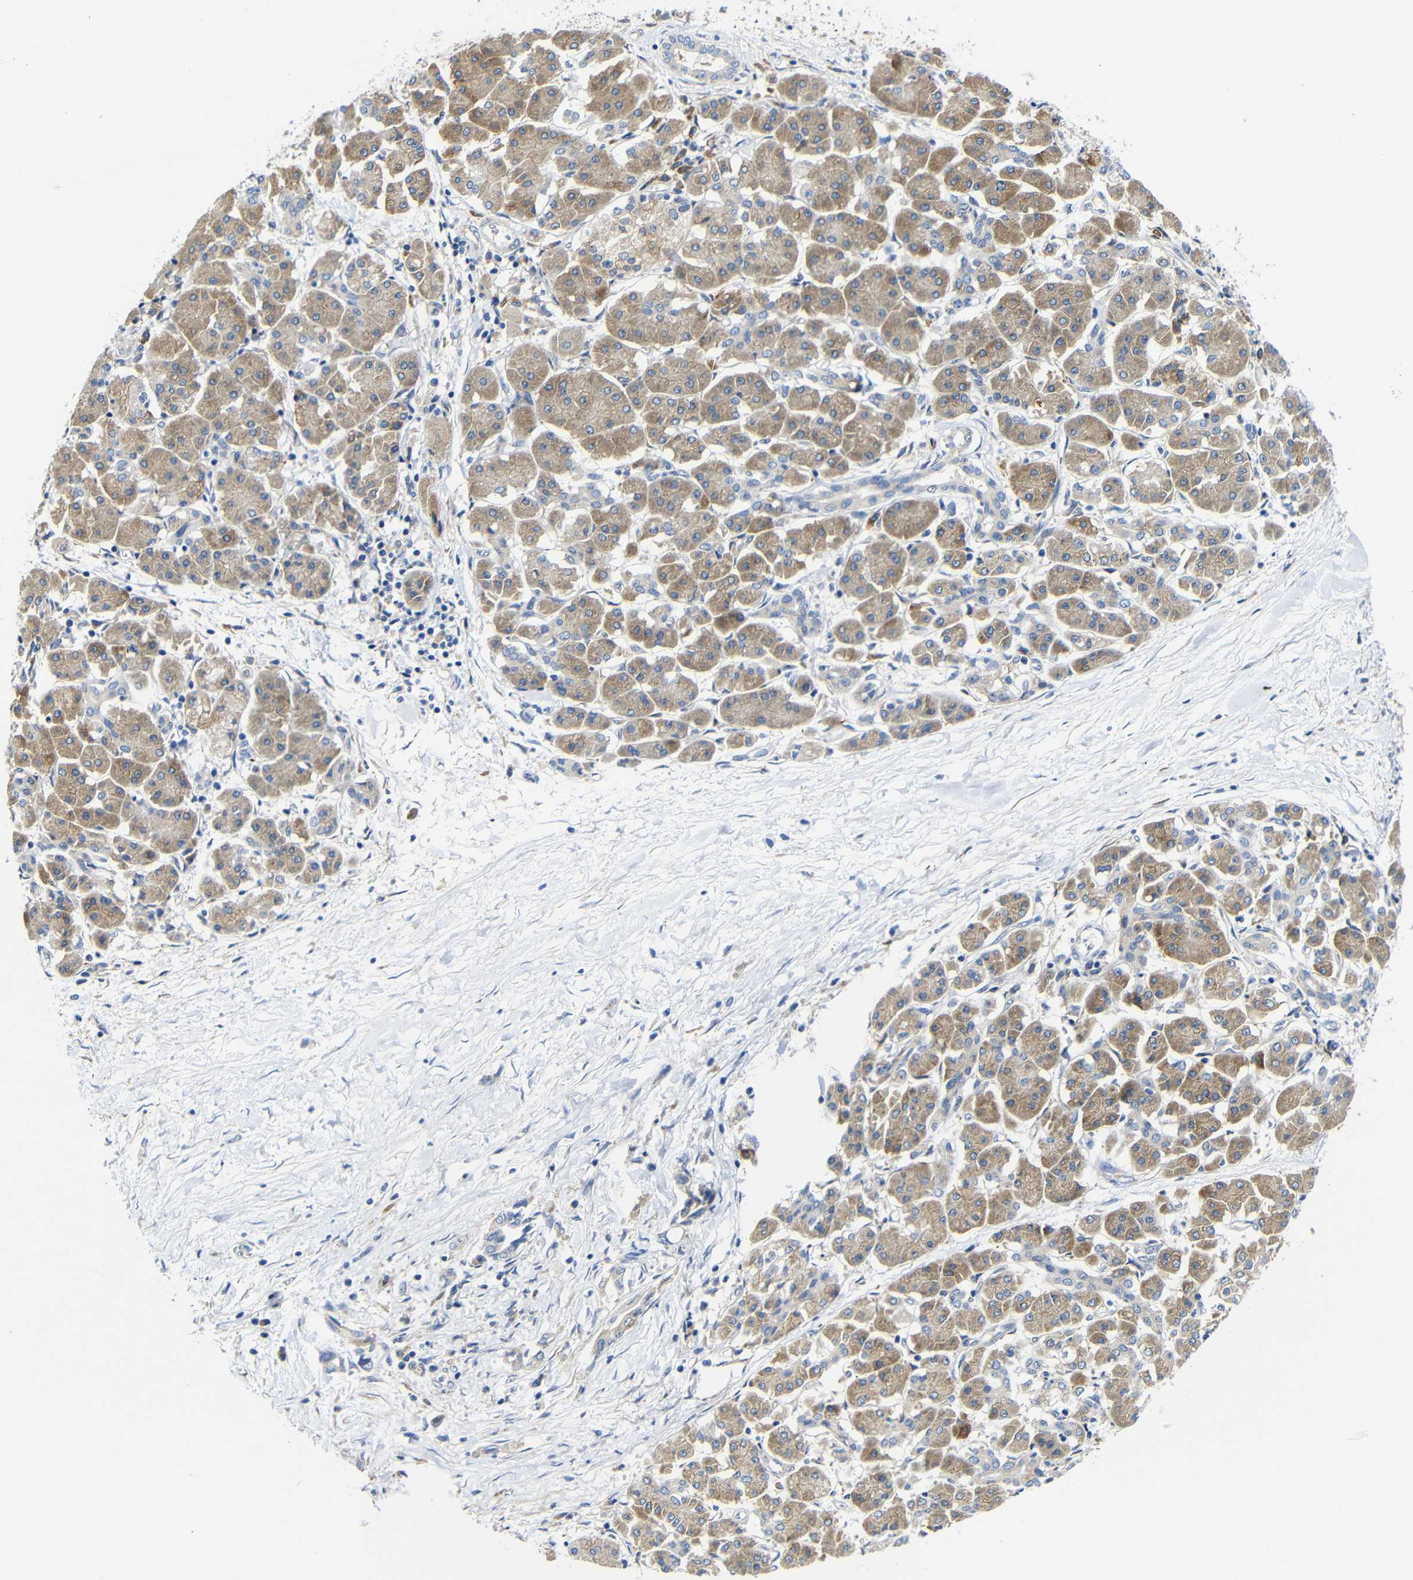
{"staining": {"intensity": "moderate", "quantity": "25%-75%", "location": "cytoplasmic/membranous"}, "tissue": "pancreatic cancer", "cell_type": "Tumor cells", "image_type": "cancer", "snomed": [{"axis": "morphology", "description": "Adenocarcinoma, NOS"}, {"axis": "topography", "description": "Pancreas"}], "caption": "The micrograph displays staining of pancreatic cancer, revealing moderate cytoplasmic/membranous protein staining (brown color) within tumor cells.", "gene": "CLCC1", "patient": {"sex": "female", "age": 57}}